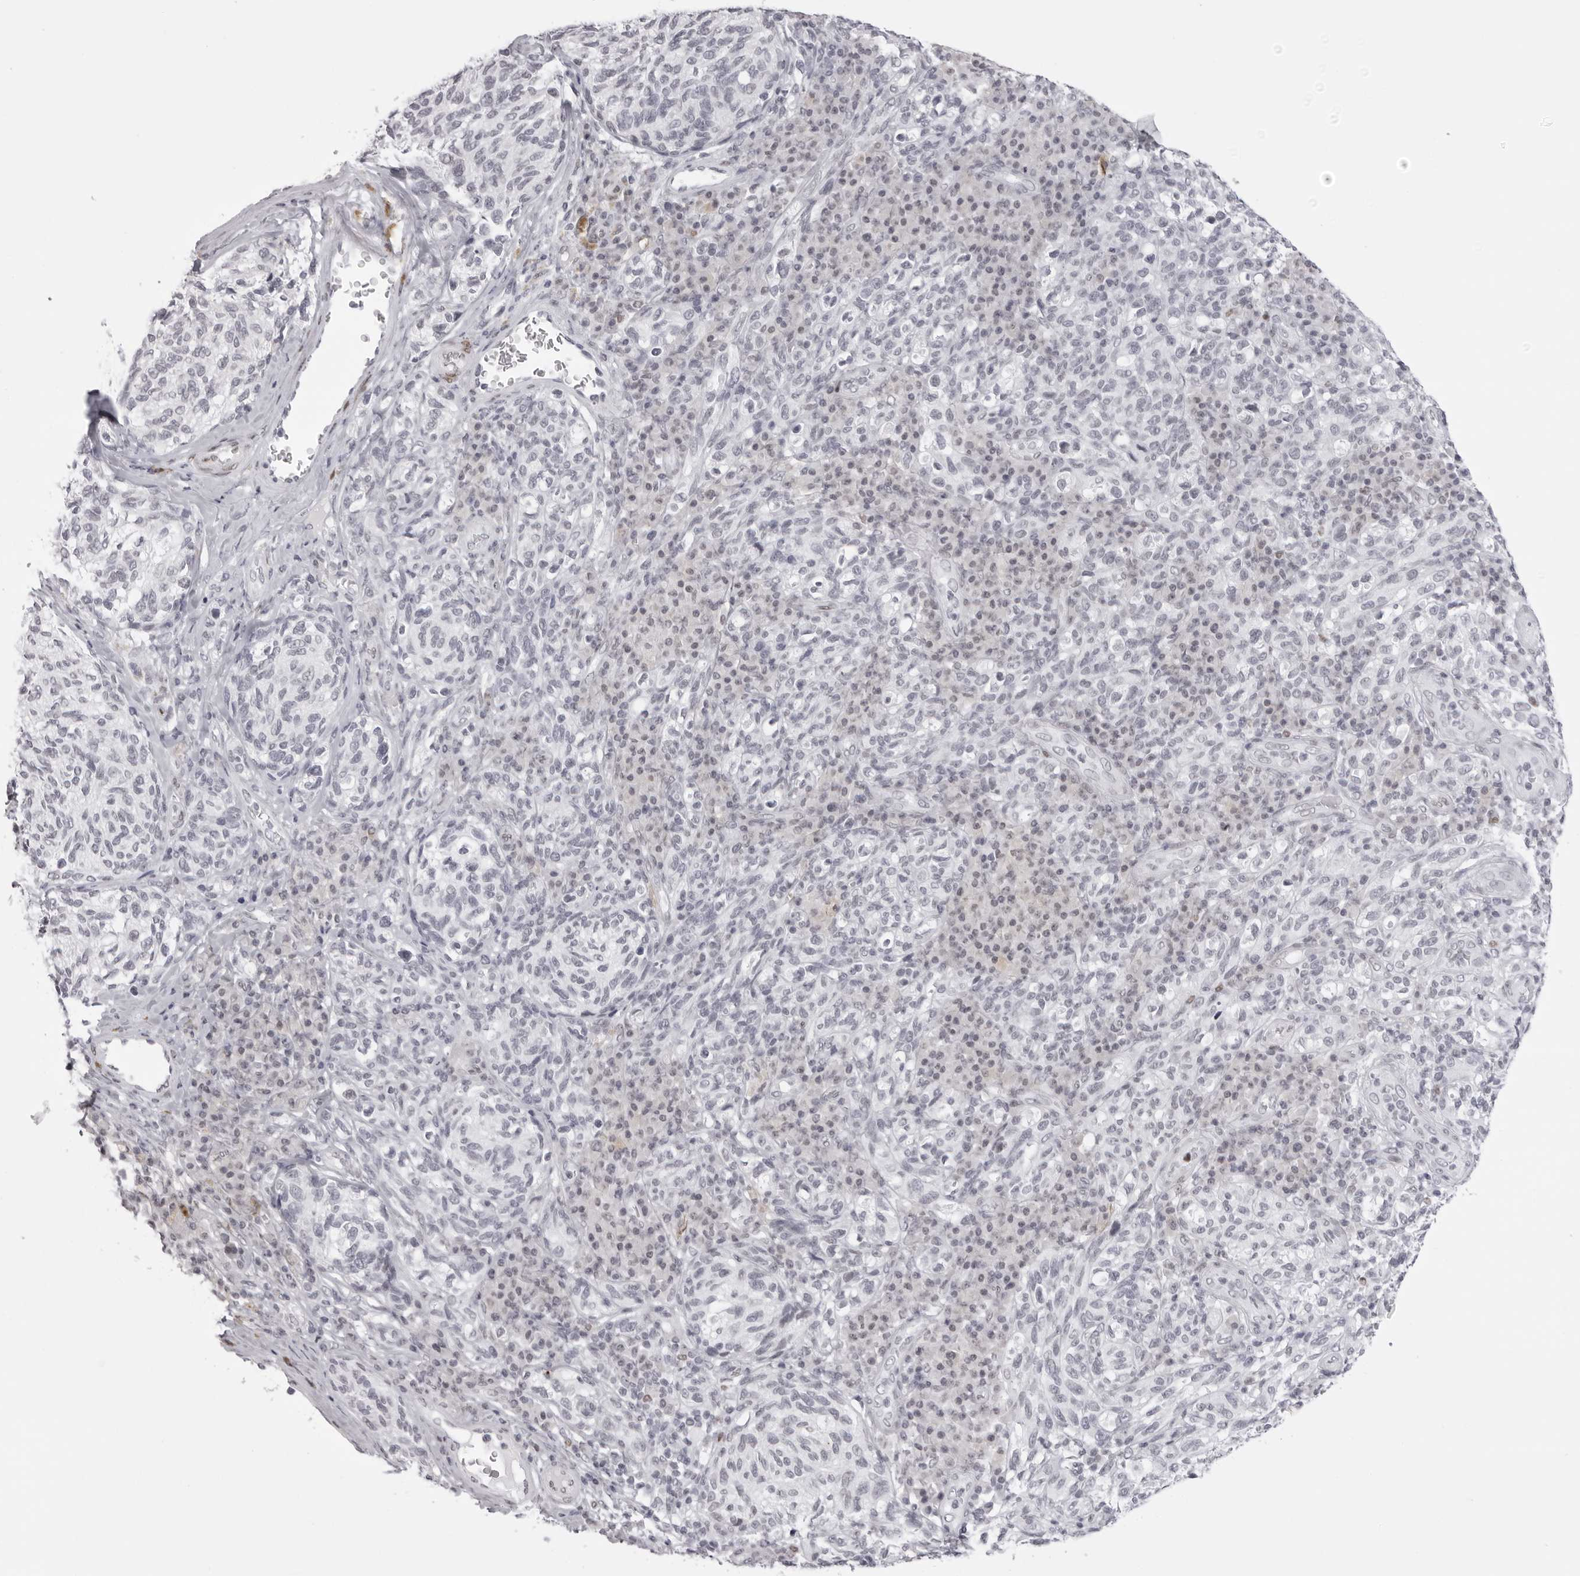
{"staining": {"intensity": "negative", "quantity": "none", "location": "none"}, "tissue": "melanoma", "cell_type": "Tumor cells", "image_type": "cancer", "snomed": [{"axis": "morphology", "description": "Malignant melanoma, NOS"}, {"axis": "topography", "description": "Skin"}], "caption": "High magnification brightfield microscopy of malignant melanoma stained with DAB (brown) and counterstained with hematoxylin (blue): tumor cells show no significant staining.", "gene": "MAFK", "patient": {"sex": "female", "age": 73}}